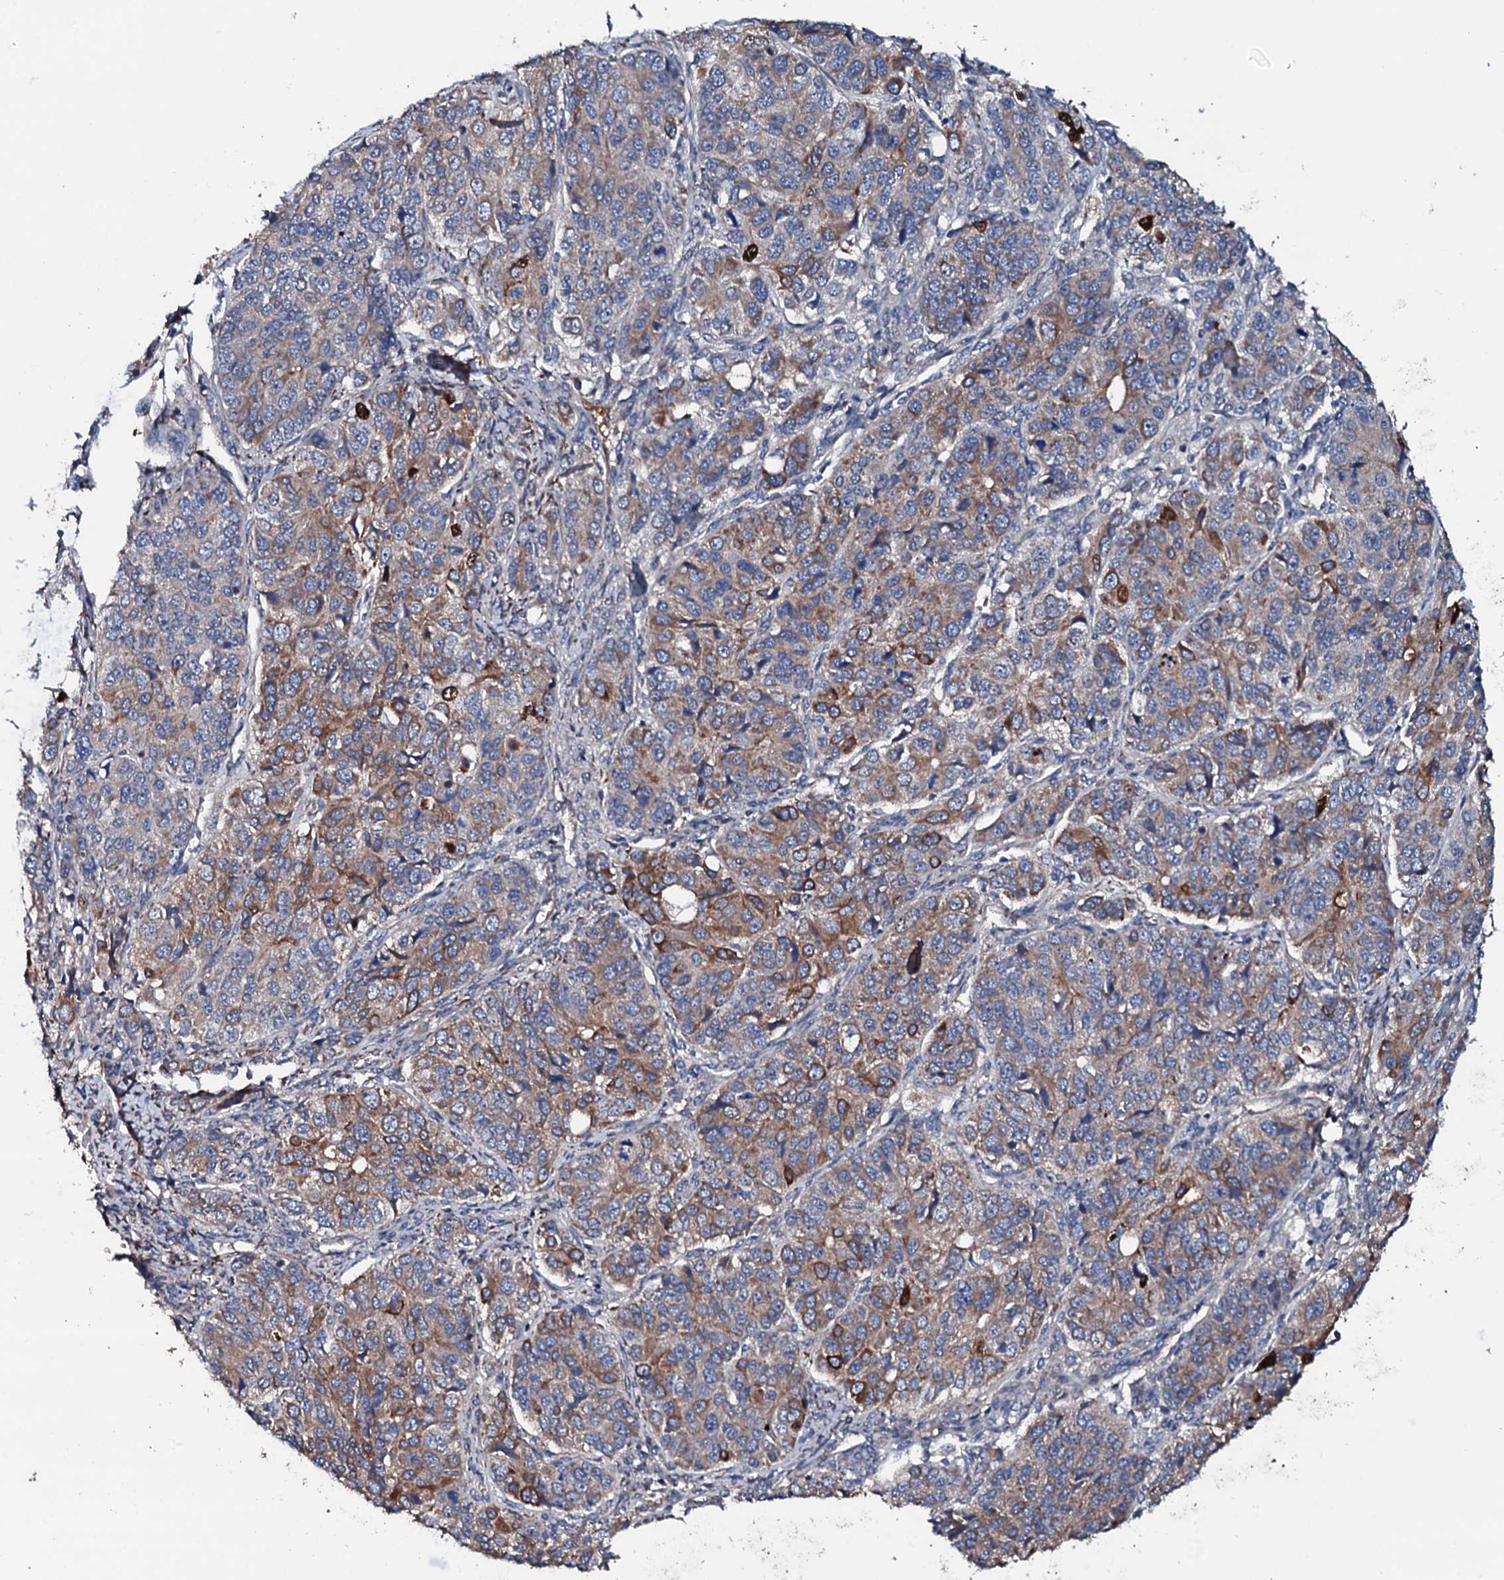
{"staining": {"intensity": "moderate", "quantity": "25%-75%", "location": "cytoplasmic/membranous"}, "tissue": "ovarian cancer", "cell_type": "Tumor cells", "image_type": "cancer", "snomed": [{"axis": "morphology", "description": "Carcinoma, endometroid"}, {"axis": "topography", "description": "Ovary"}], "caption": "Ovarian cancer tissue exhibits moderate cytoplasmic/membranous expression in approximately 25%-75% of tumor cells", "gene": "NEK1", "patient": {"sex": "female", "age": 51}}